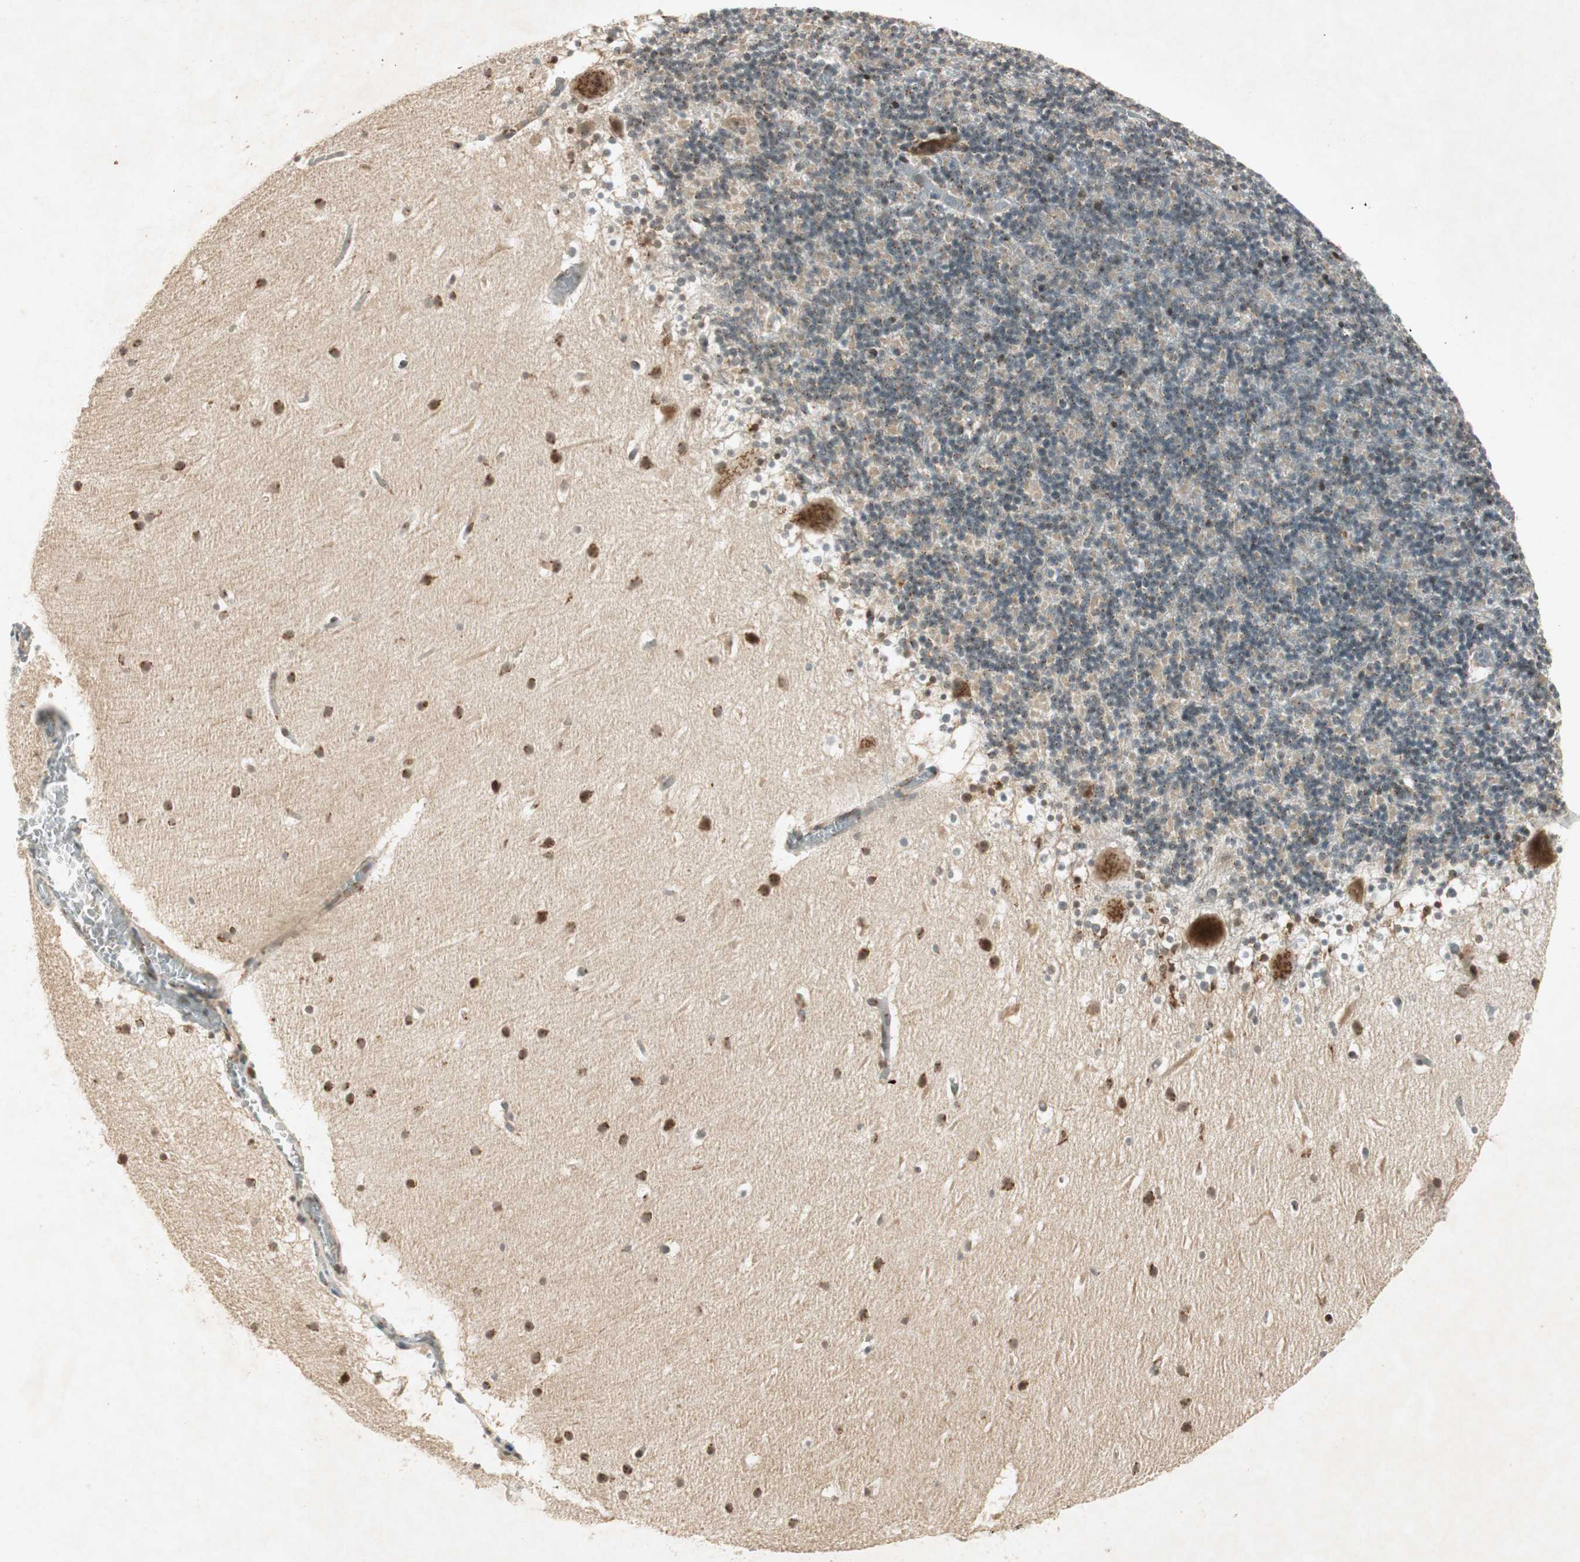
{"staining": {"intensity": "weak", "quantity": "25%-75%", "location": "cytoplasmic/membranous"}, "tissue": "cerebellum", "cell_type": "Cells in granular layer", "image_type": "normal", "snomed": [{"axis": "morphology", "description": "Normal tissue, NOS"}, {"axis": "topography", "description": "Cerebellum"}], "caption": "Weak cytoplasmic/membranous staining for a protein is identified in approximately 25%-75% of cells in granular layer of normal cerebellum using immunohistochemistry (IHC).", "gene": "NEO1", "patient": {"sex": "male", "age": 45}}